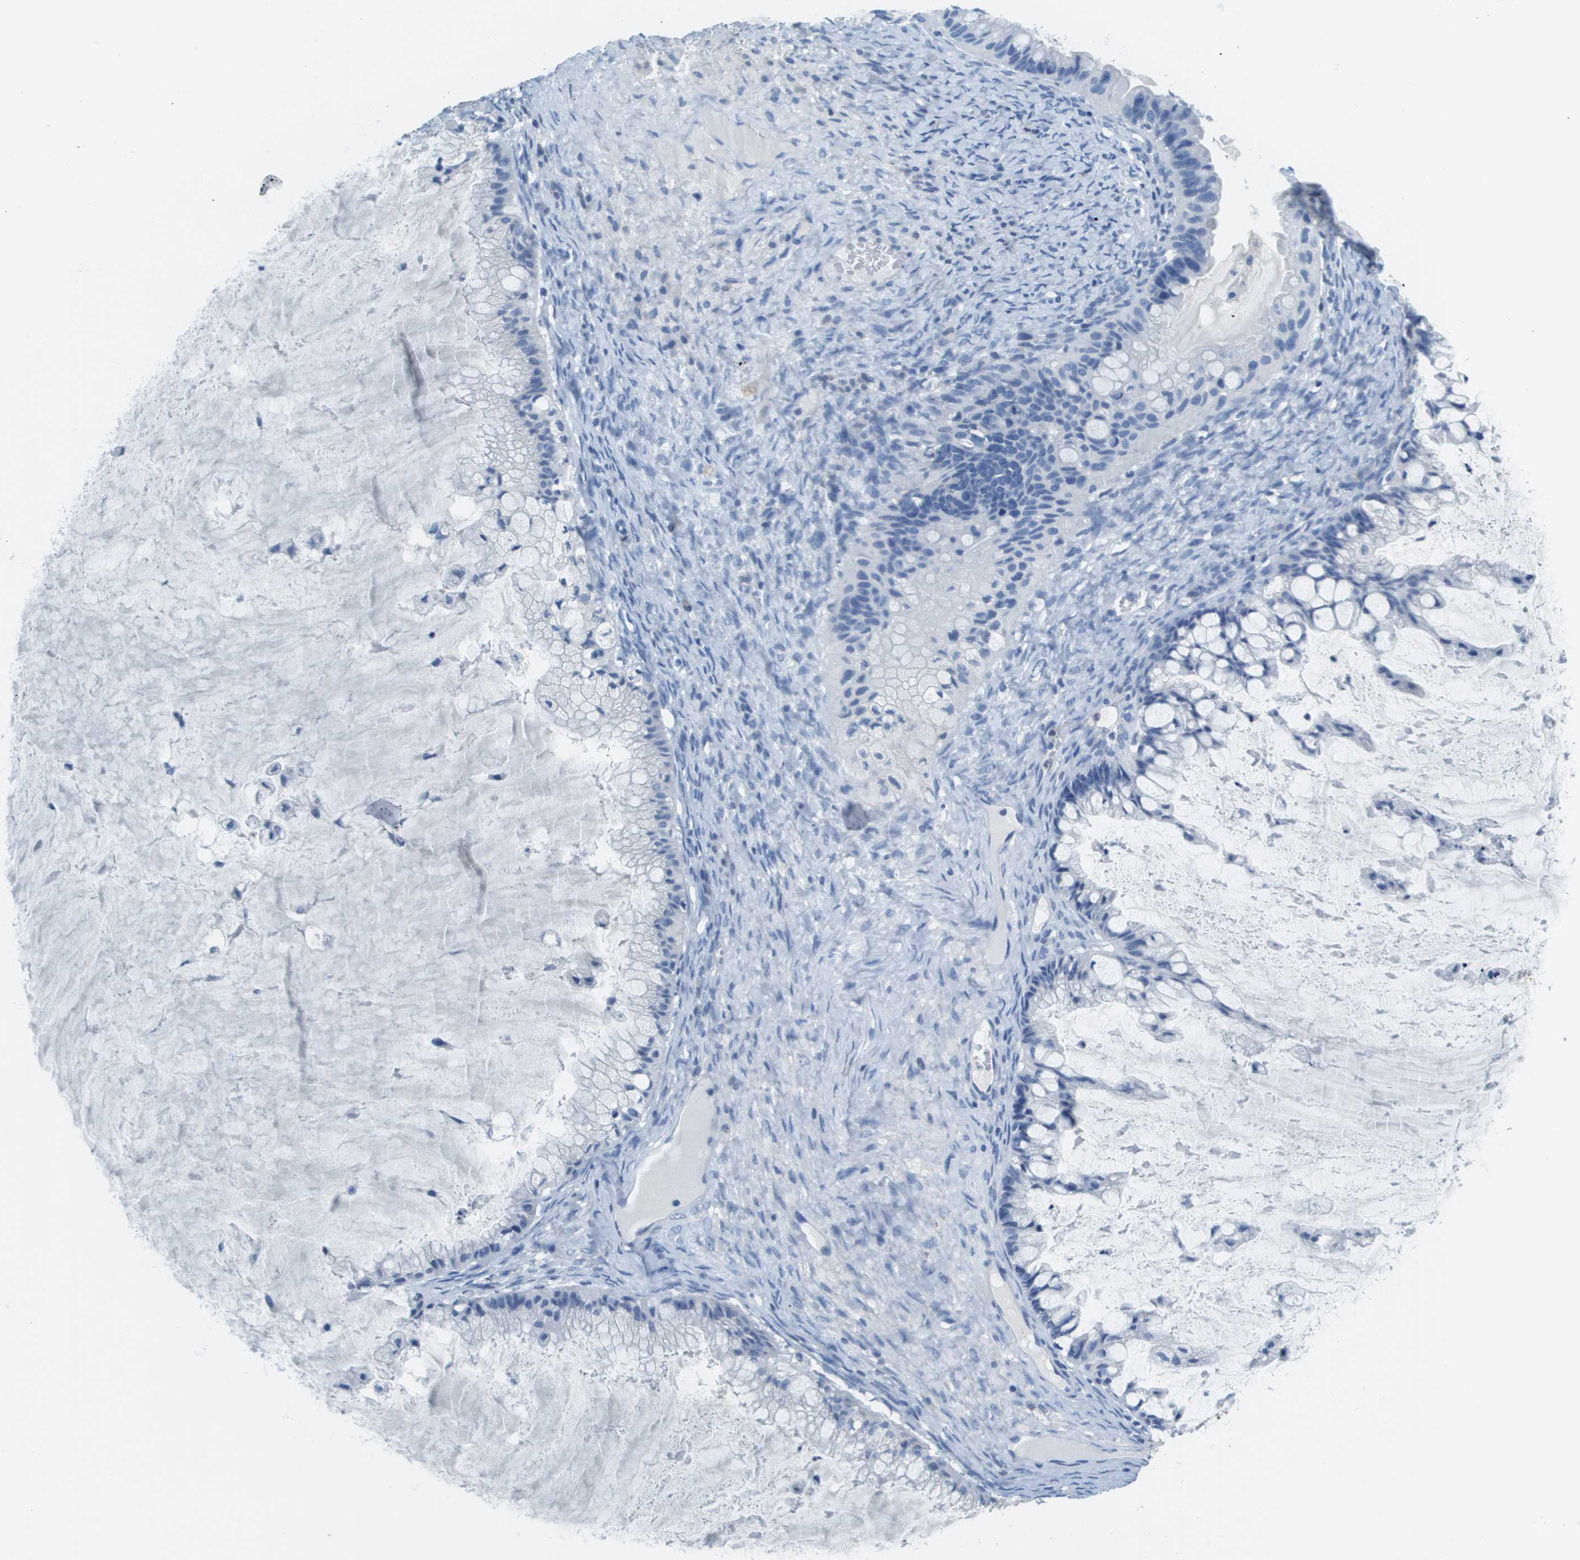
{"staining": {"intensity": "negative", "quantity": "none", "location": "none"}, "tissue": "ovarian cancer", "cell_type": "Tumor cells", "image_type": "cancer", "snomed": [{"axis": "morphology", "description": "Cystadenocarcinoma, mucinous, NOS"}, {"axis": "topography", "description": "Ovary"}], "caption": "This is an immunohistochemistry (IHC) photomicrograph of human ovarian mucinous cystadenocarcinoma. There is no expression in tumor cells.", "gene": "PTGDR2", "patient": {"sex": "female", "age": 57}}